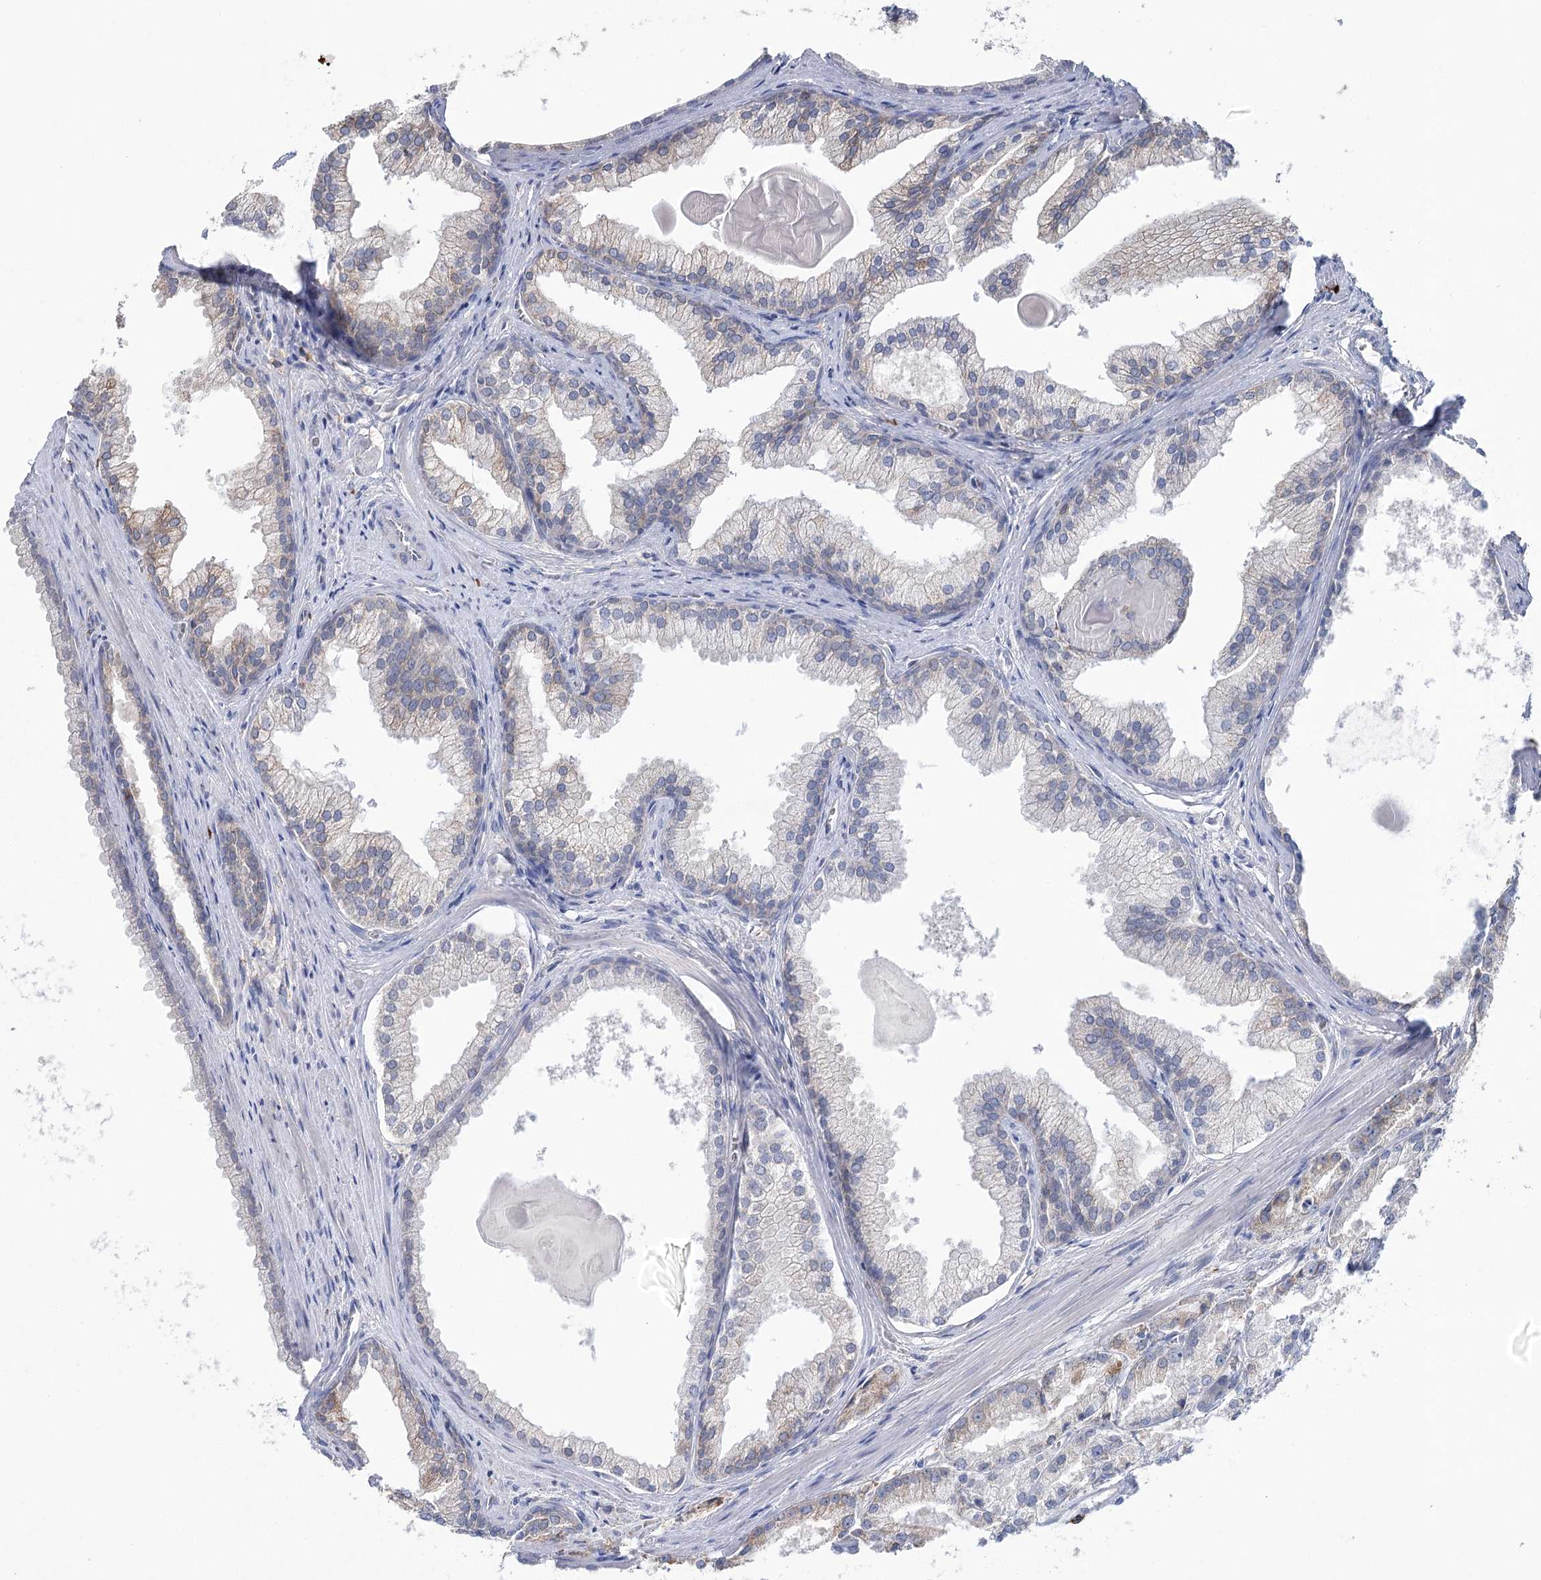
{"staining": {"intensity": "weak", "quantity": "<25%", "location": "cytoplasmic/membranous"}, "tissue": "prostate cancer", "cell_type": "Tumor cells", "image_type": "cancer", "snomed": [{"axis": "morphology", "description": "Adenocarcinoma, Low grade"}, {"axis": "topography", "description": "Prostate"}], "caption": "Immunohistochemical staining of human prostate cancer exhibits no significant expression in tumor cells.", "gene": "METTL24", "patient": {"sex": "male", "age": 54}}